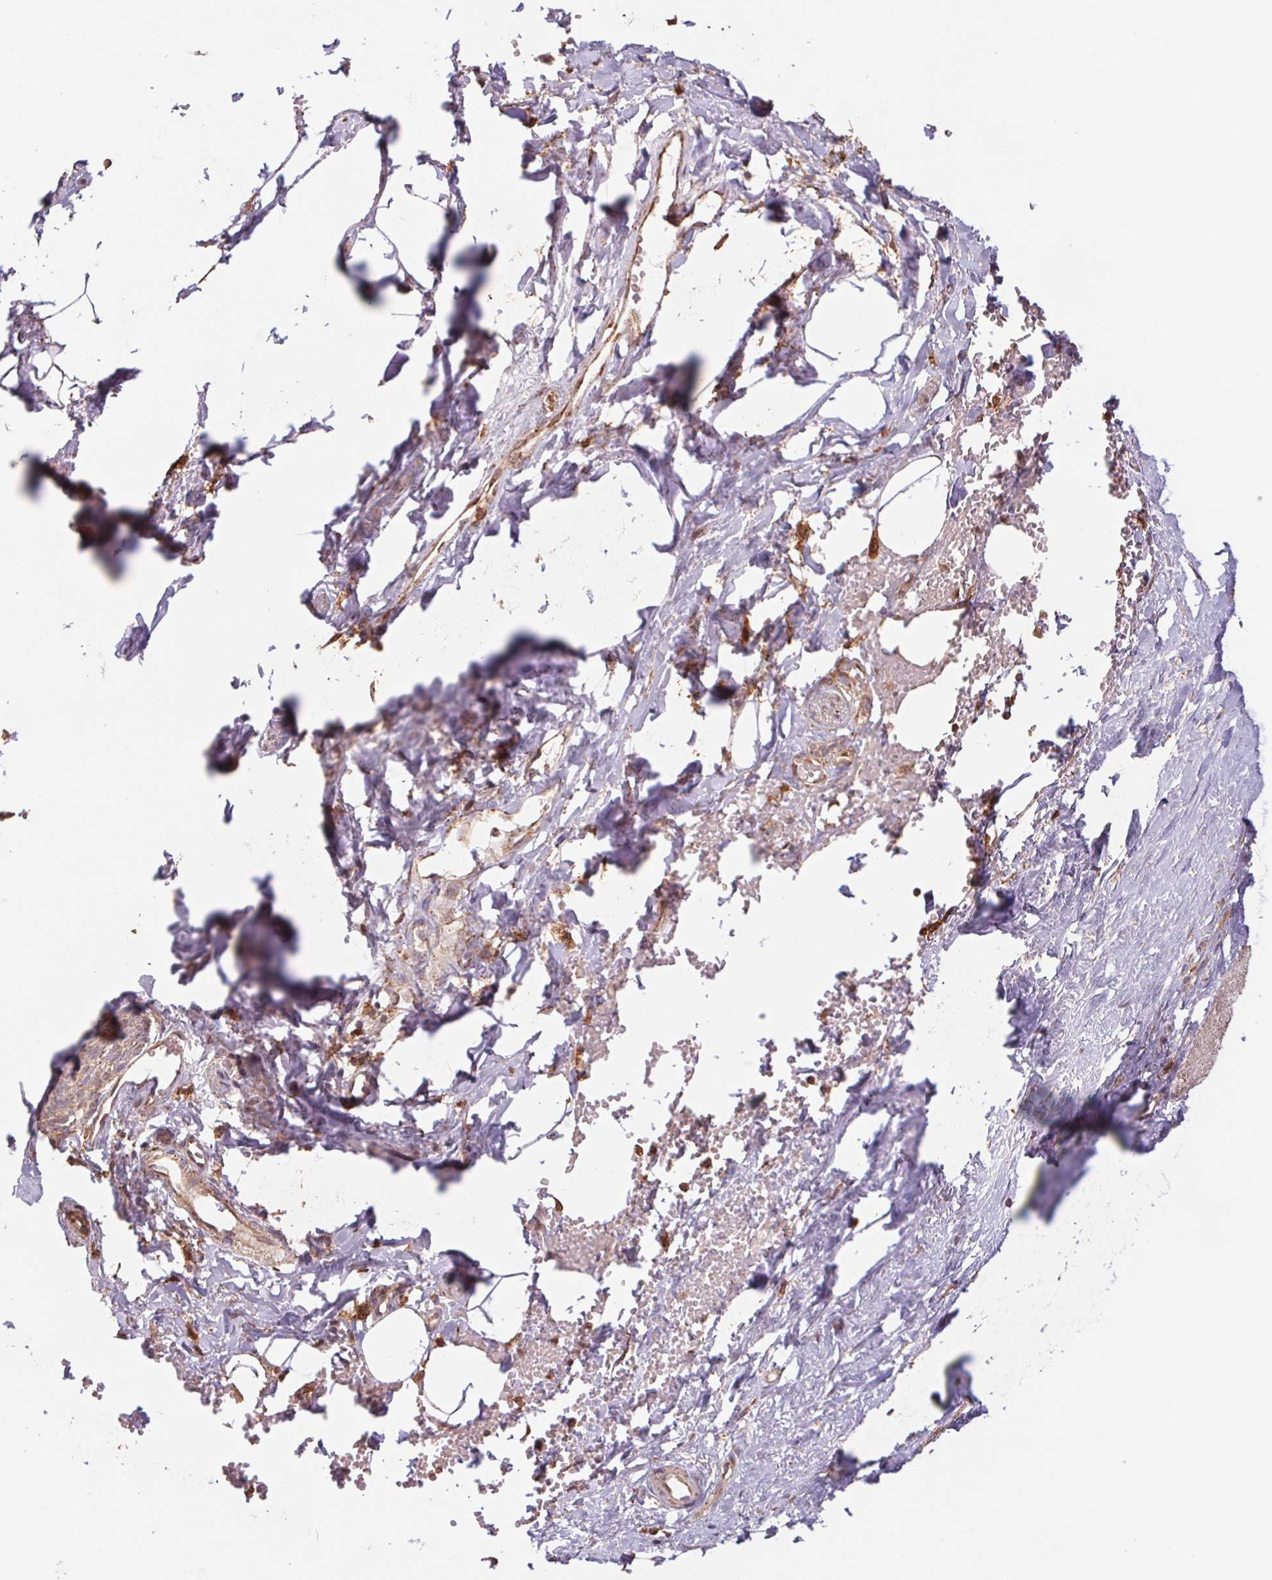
{"staining": {"intensity": "moderate", "quantity": ">75%", "location": "cytoplasmic/membranous"}, "tissue": "adipose tissue", "cell_type": "Adipocytes", "image_type": "normal", "snomed": [{"axis": "morphology", "description": "Normal tissue, NOS"}, {"axis": "topography", "description": "Prostate"}, {"axis": "topography", "description": "Peripheral nerve tissue"}], "caption": "Immunohistochemistry (IHC) (DAB (3,3'-diaminobenzidine)) staining of benign adipose tissue demonstrates moderate cytoplasmic/membranous protein expression in about >75% of adipocytes.", "gene": "URM1", "patient": {"sex": "male", "age": 55}}